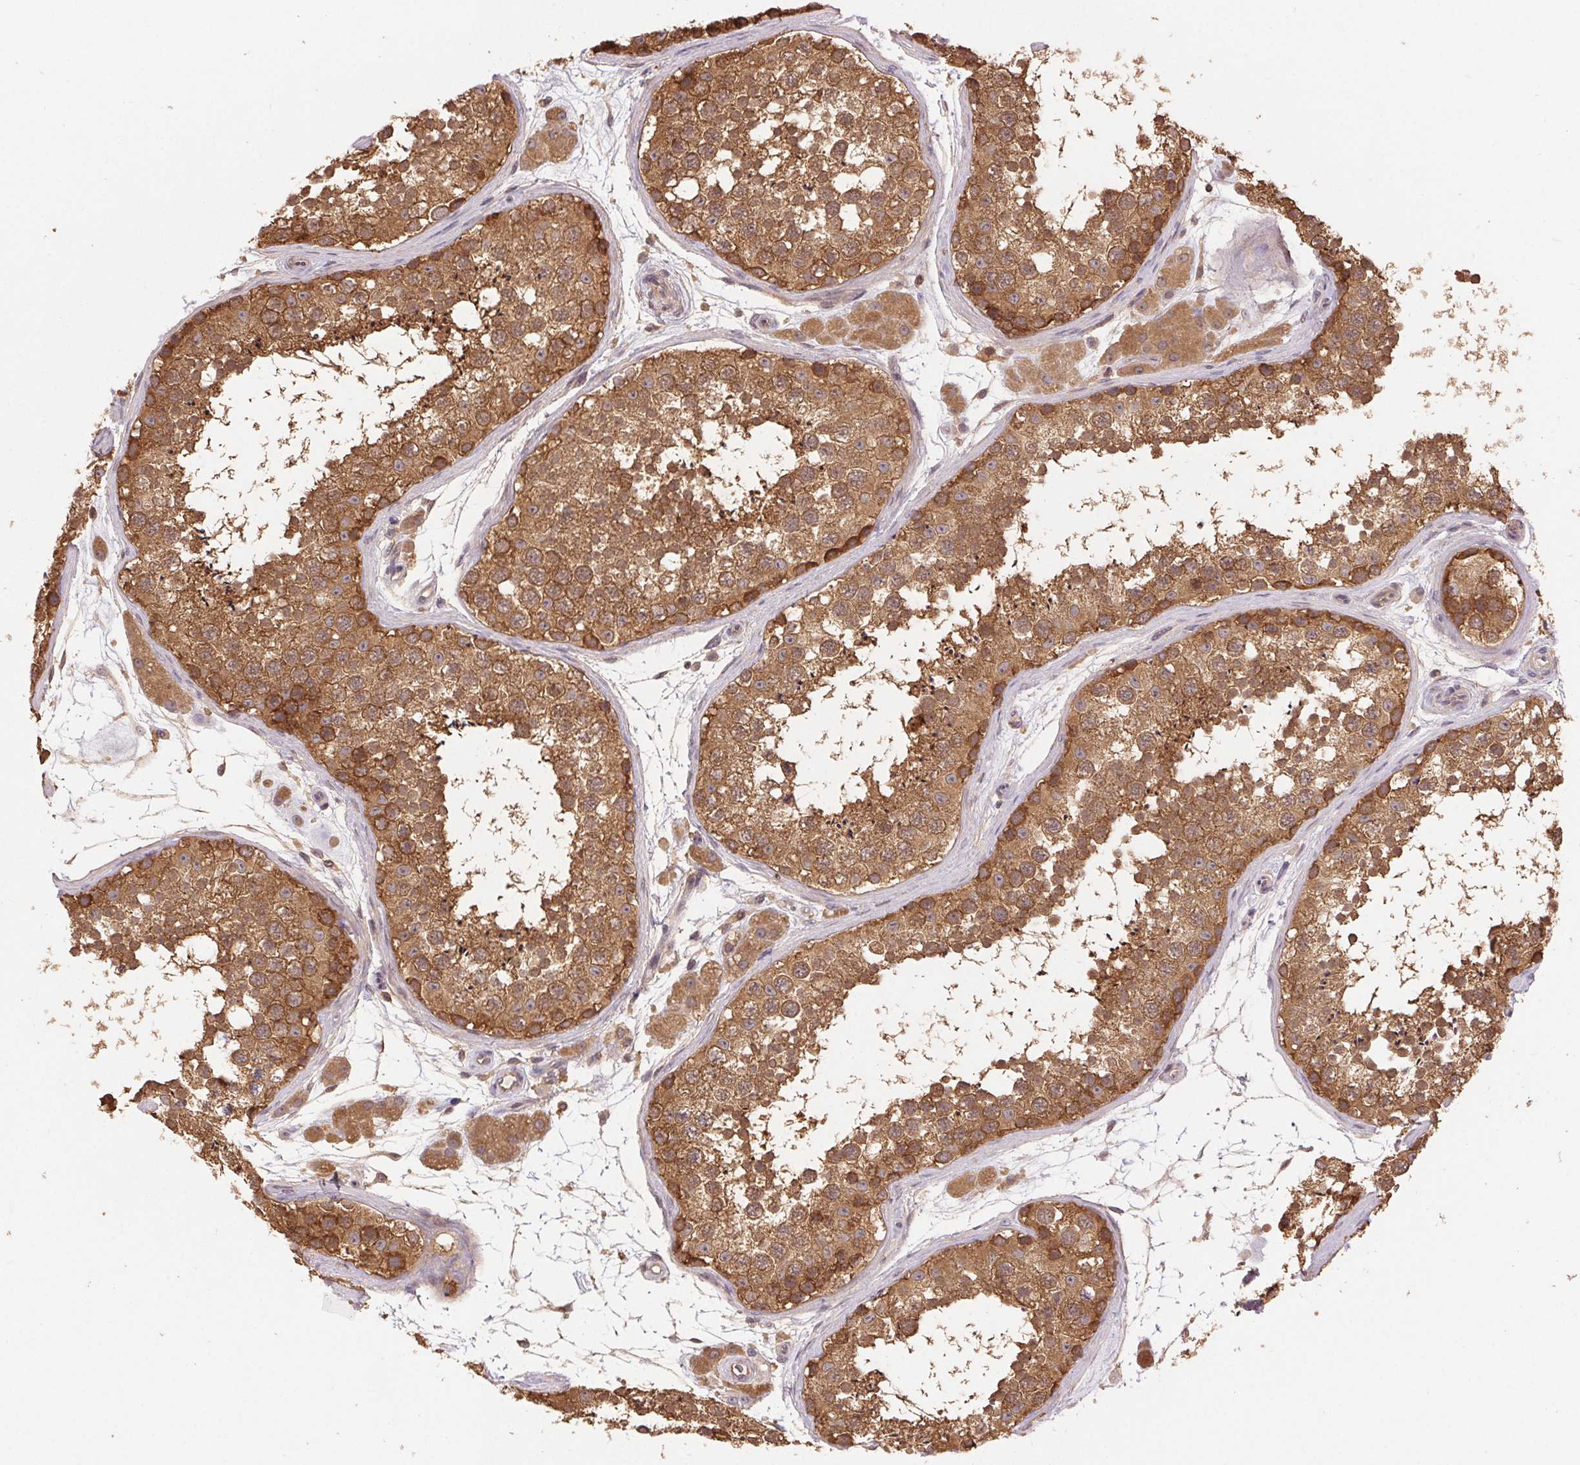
{"staining": {"intensity": "moderate", "quantity": ">75%", "location": "cytoplasmic/membranous"}, "tissue": "testis", "cell_type": "Cells in seminiferous ducts", "image_type": "normal", "snomed": [{"axis": "morphology", "description": "Normal tissue, NOS"}, {"axis": "topography", "description": "Testis"}], "caption": "Approximately >75% of cells in seminiferous ducts in normal human testis demonstrate moderate cytoplasmic/membranous protein staining as visualized by brown immunohistochemical staining.", "gene": "GDI1", "patient": {"sex": "male", "age": 41}}